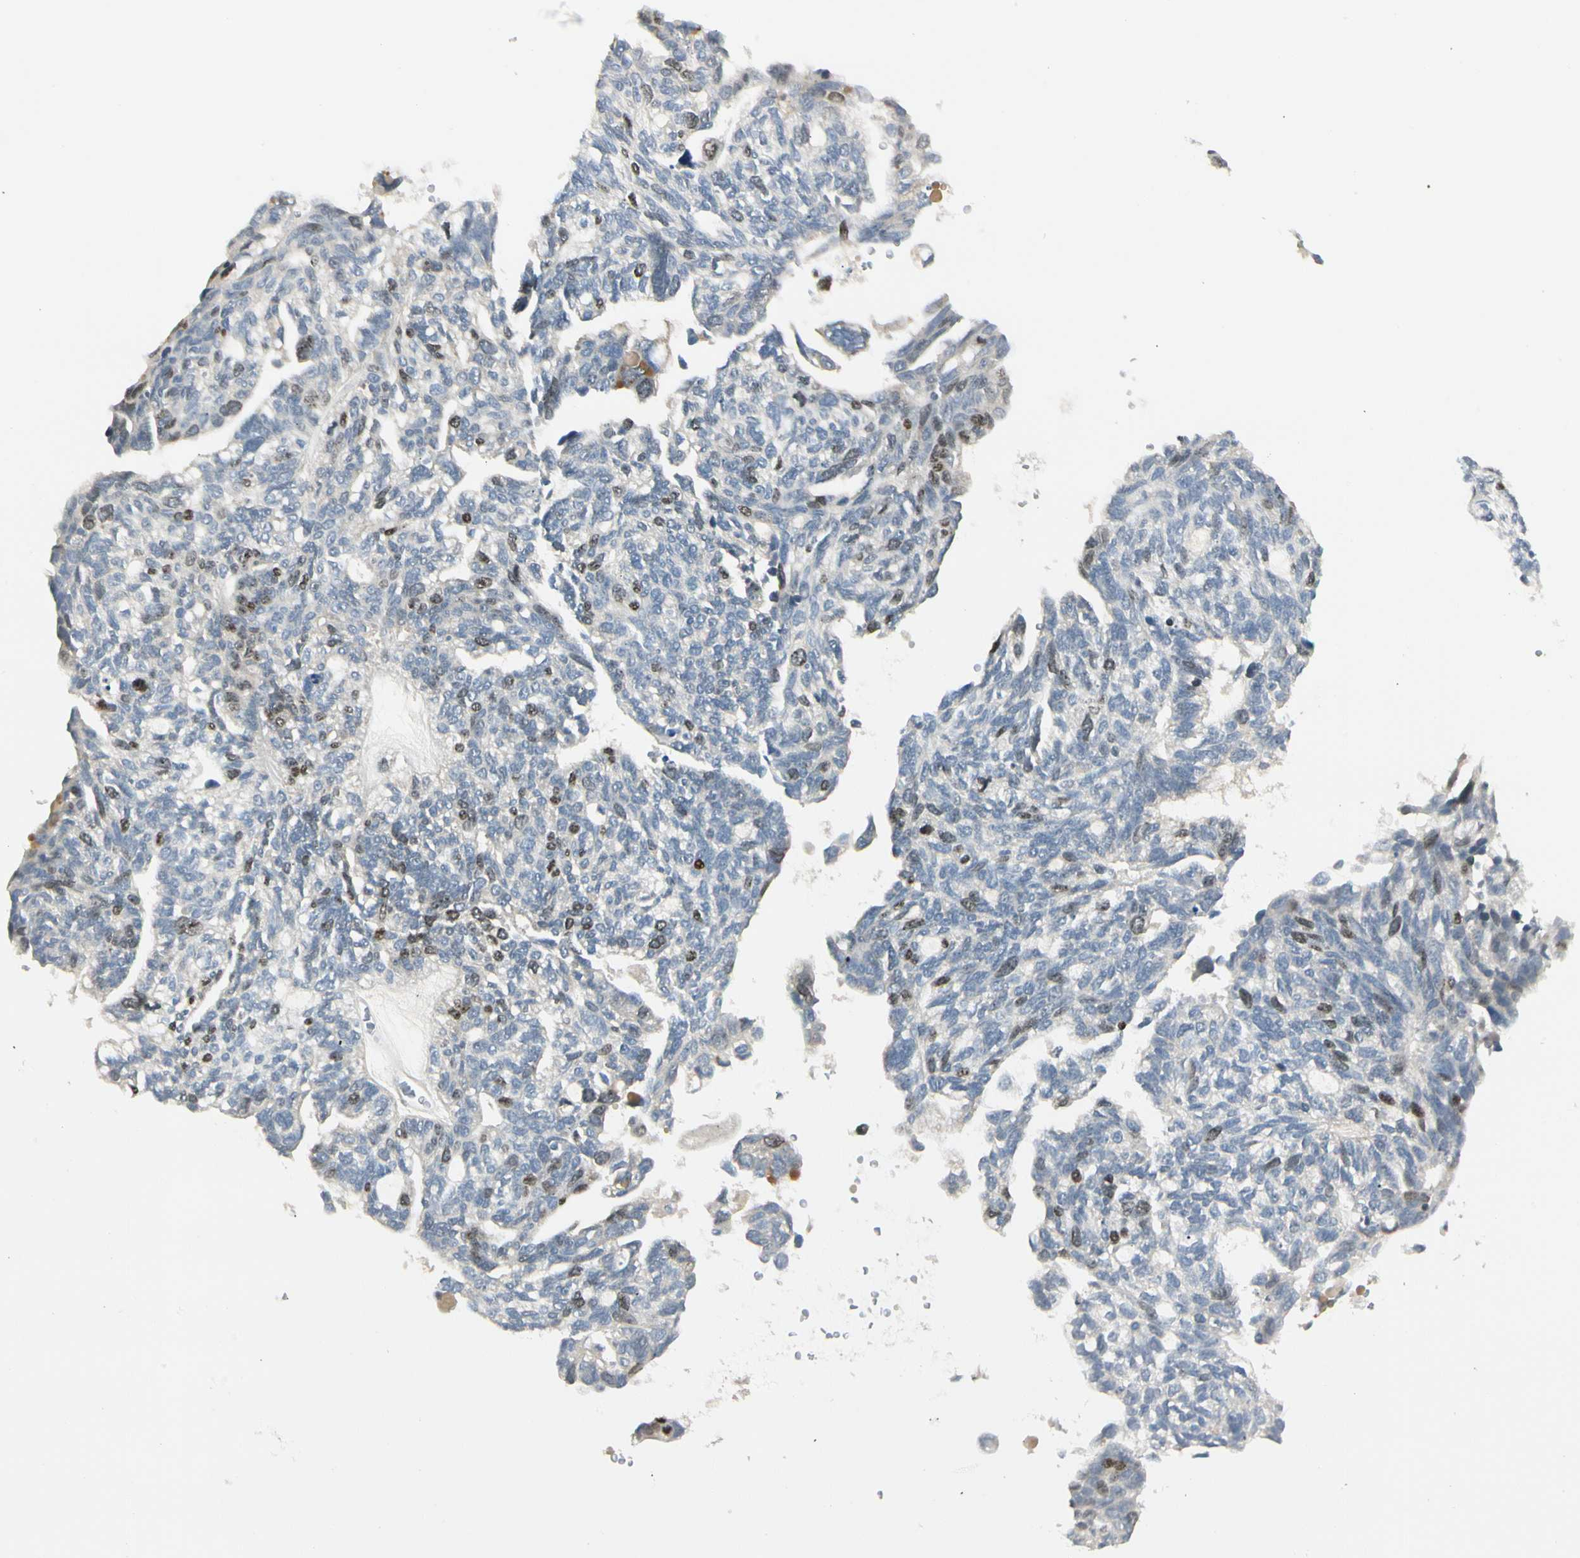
{"staining": {"intensity": "moderate", "quantity": "<25%", "location": "nuclear"}, "tissue": "ovarian cancer", "cell_type": "Tumor cells", "image_type": "cancer", "snomed": [{"axis": "morphology", "description": "Cystadenocarcinoma, serous, NOS"}, {"axis": "topography", "description": "Ovary"}], "caption": "A photomicrograph showing moderate nuclear positivity in about <25% of tumor cells in serous cystadenocarcinoma (ovarian), as visualized by brown immunohistochemical staining.", "gene": "PITX1", "patient": {"sex": "female", "age": 79}}